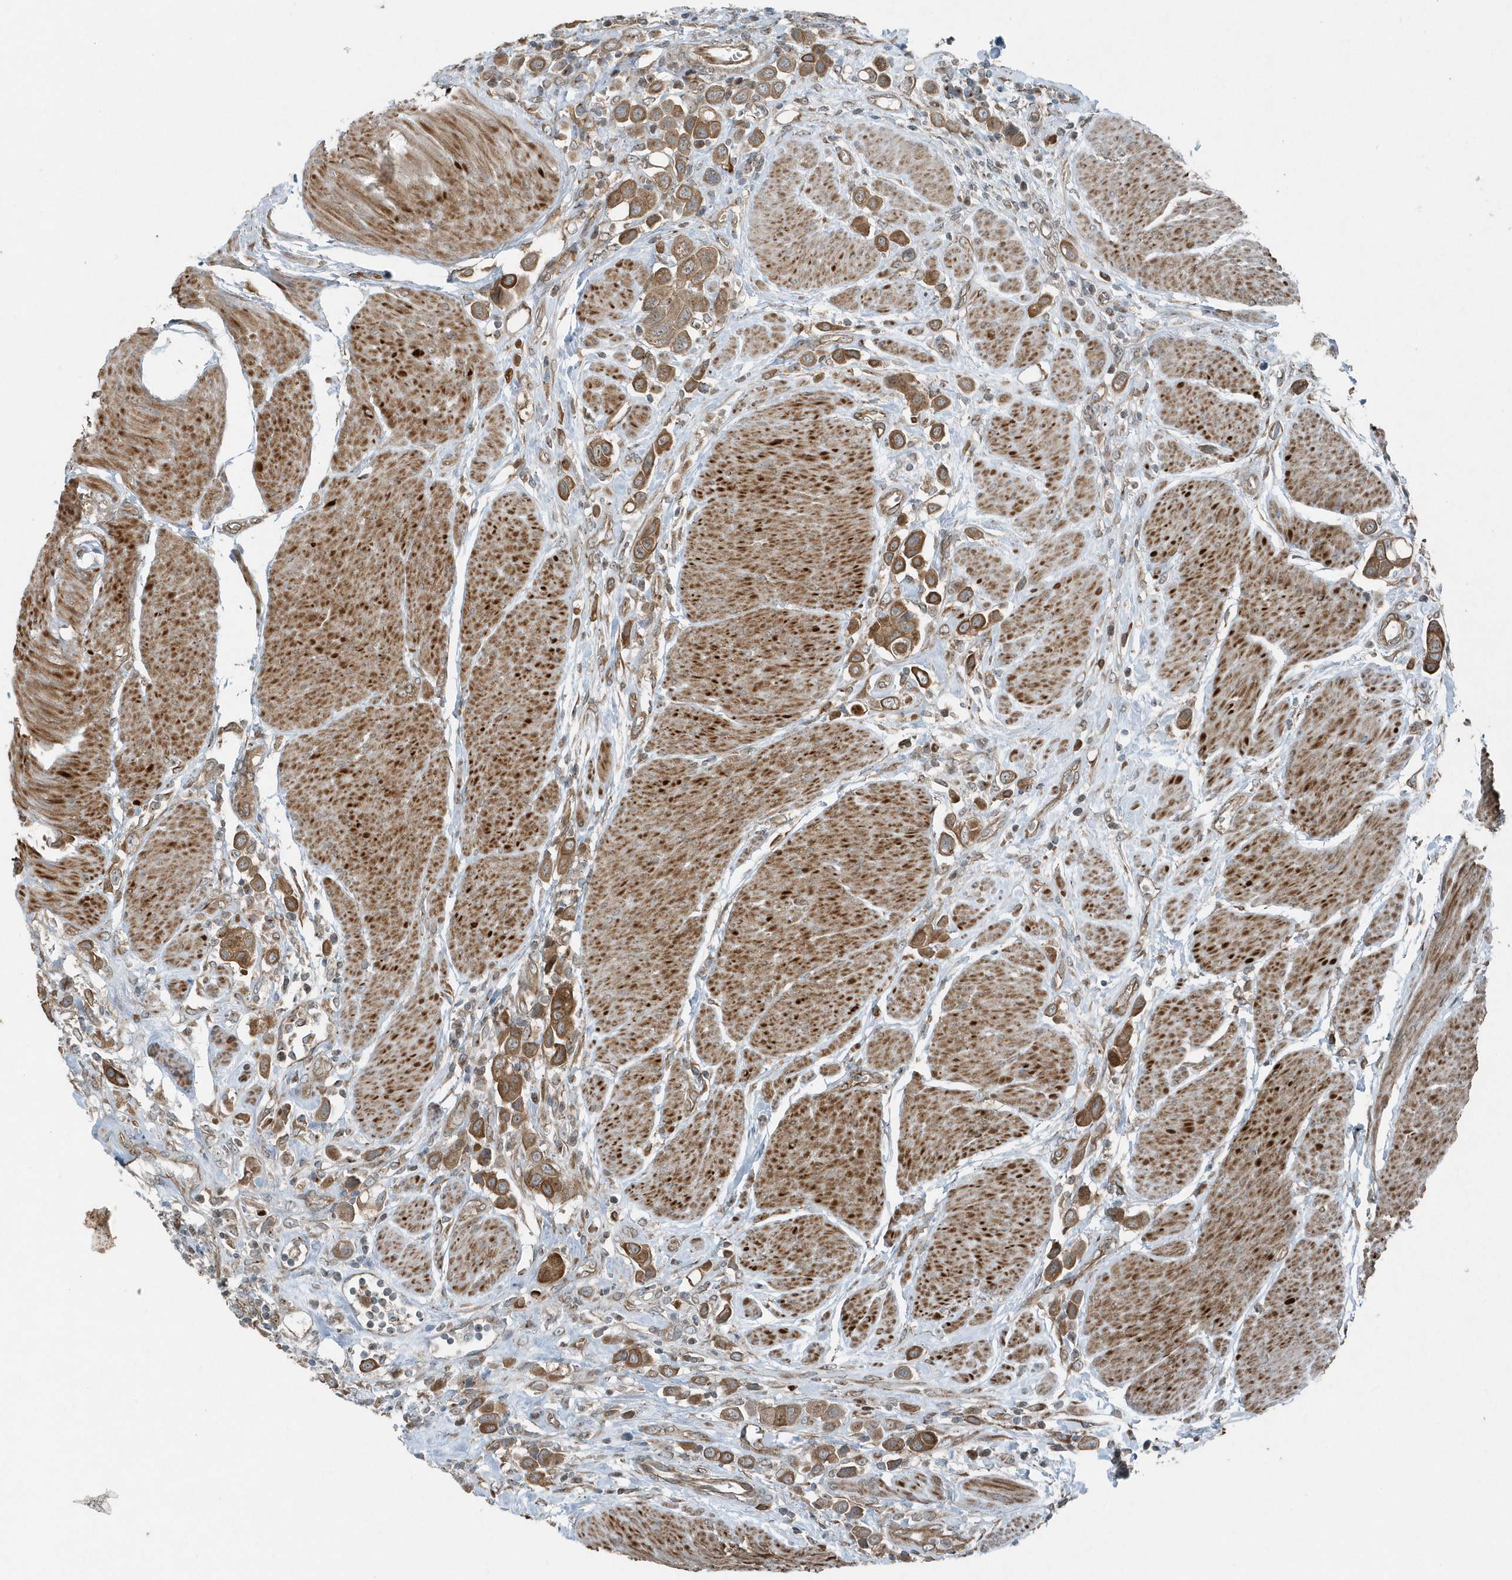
{"staining": {"intensity": "moderate", "quantity": ">75%", "location": "cytoplasmic/membranous"}, "tissue": "urothelial cancer", "cell_type": "Tumor cells", "image_type": "cancer", "snomed": [{"axis": "morphology", "description": "Urothelial carcinoma, High grade"}, {"axis": "topography", "description": "Urinary bladder"}], "caption": "This is a histology image of immunohistochemistry staining of urothelial carcinoma (high-grade), which shows moderate positivity in the cytoplasmic/membranous of tumor cells.", "gene": "GCC2", "patient": {"sex": "male", "age": 50}}